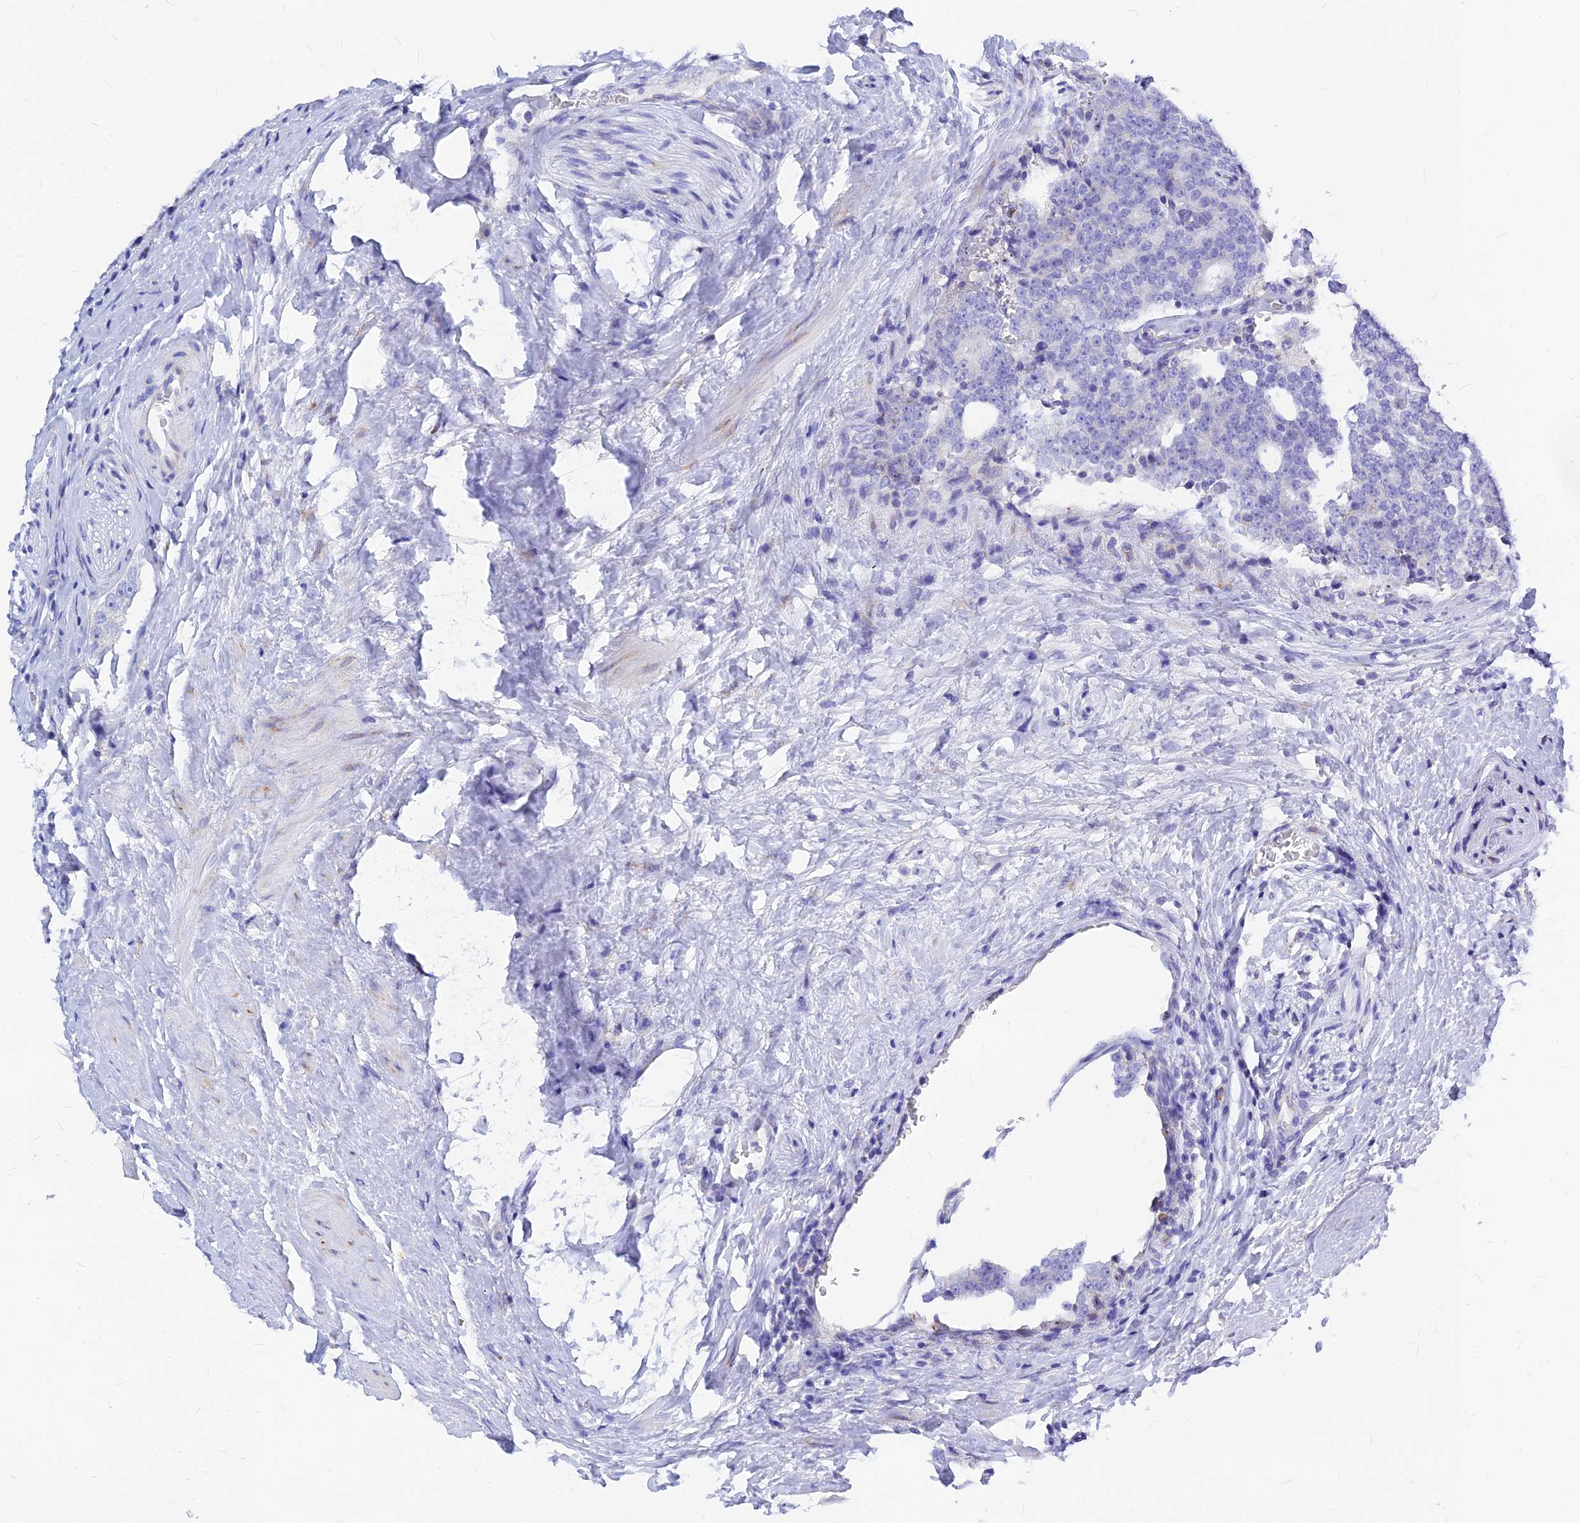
{"staining": {"intensity": "negative", "quantity": "none", "location": "none"}, "tissue": "prostate cancer", "cell_type": "Tumor cells", "image_type": "cancer", "snomed": [{"axis": "morphology", "description": "Adenocarcinoma, High grade"}, {"axis": "topography", "description": "Prostate"}], "caption": "Tumor cells show no significant protein positivity in prostate adenocarcinoma (high-grade).", "gene": "CNOT6", "patient": {"sex": "male", "age": 56}}